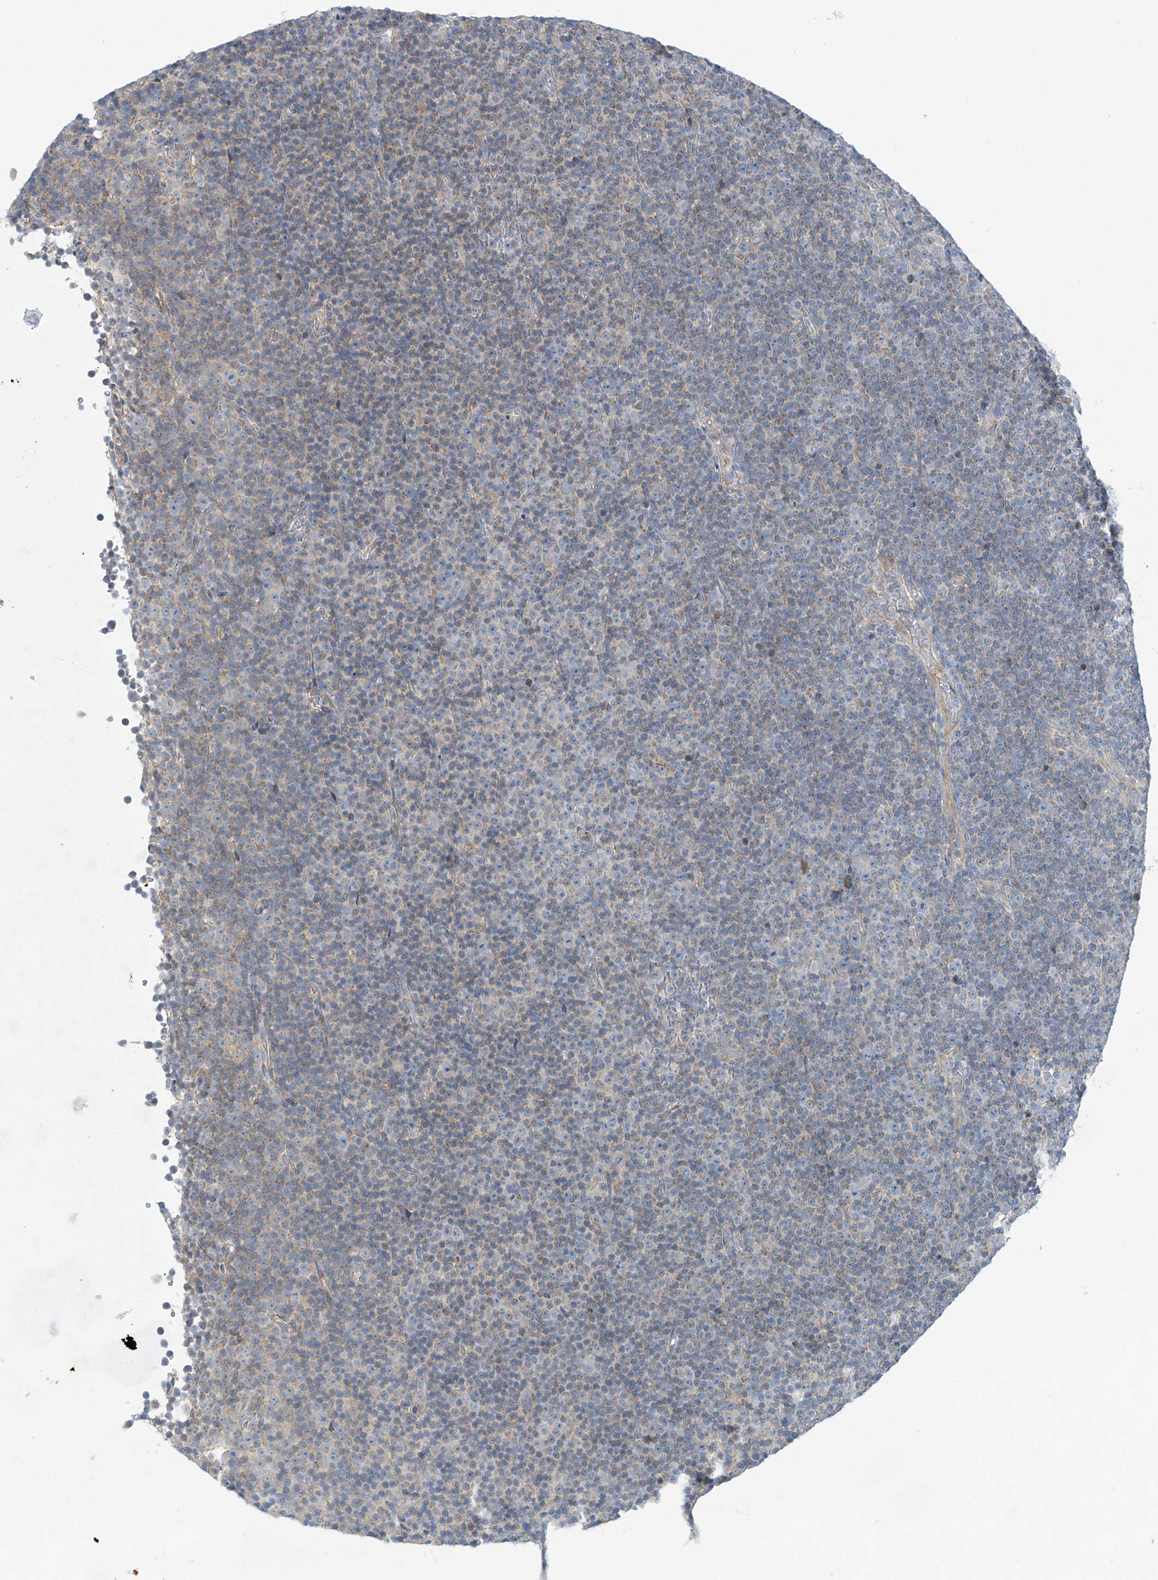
{"staining": {"intensity": "negative", "quantity": "none", "location": "none"}, "tissue": "lymphoma", "cell_type": "Tumor cells", "image_type": "cancer", "snomed": [{"axis": "morphology", "description": "Malignant lymphoma, non-Hodgkin's type, Low grade"}, {"axis": "topography", "description": "Lymph node"}], "caption": "Immunohistochemical staining of human lymphoma displays no significant staining in tumor cells. Brightfield microscopy of immunohistochemistry (IHC) stained with DAB (brown) and hematoxylin (blue), captured at high magnification.", "gene": "METTL18", "patient": {"sex": "female", "age": 67}}